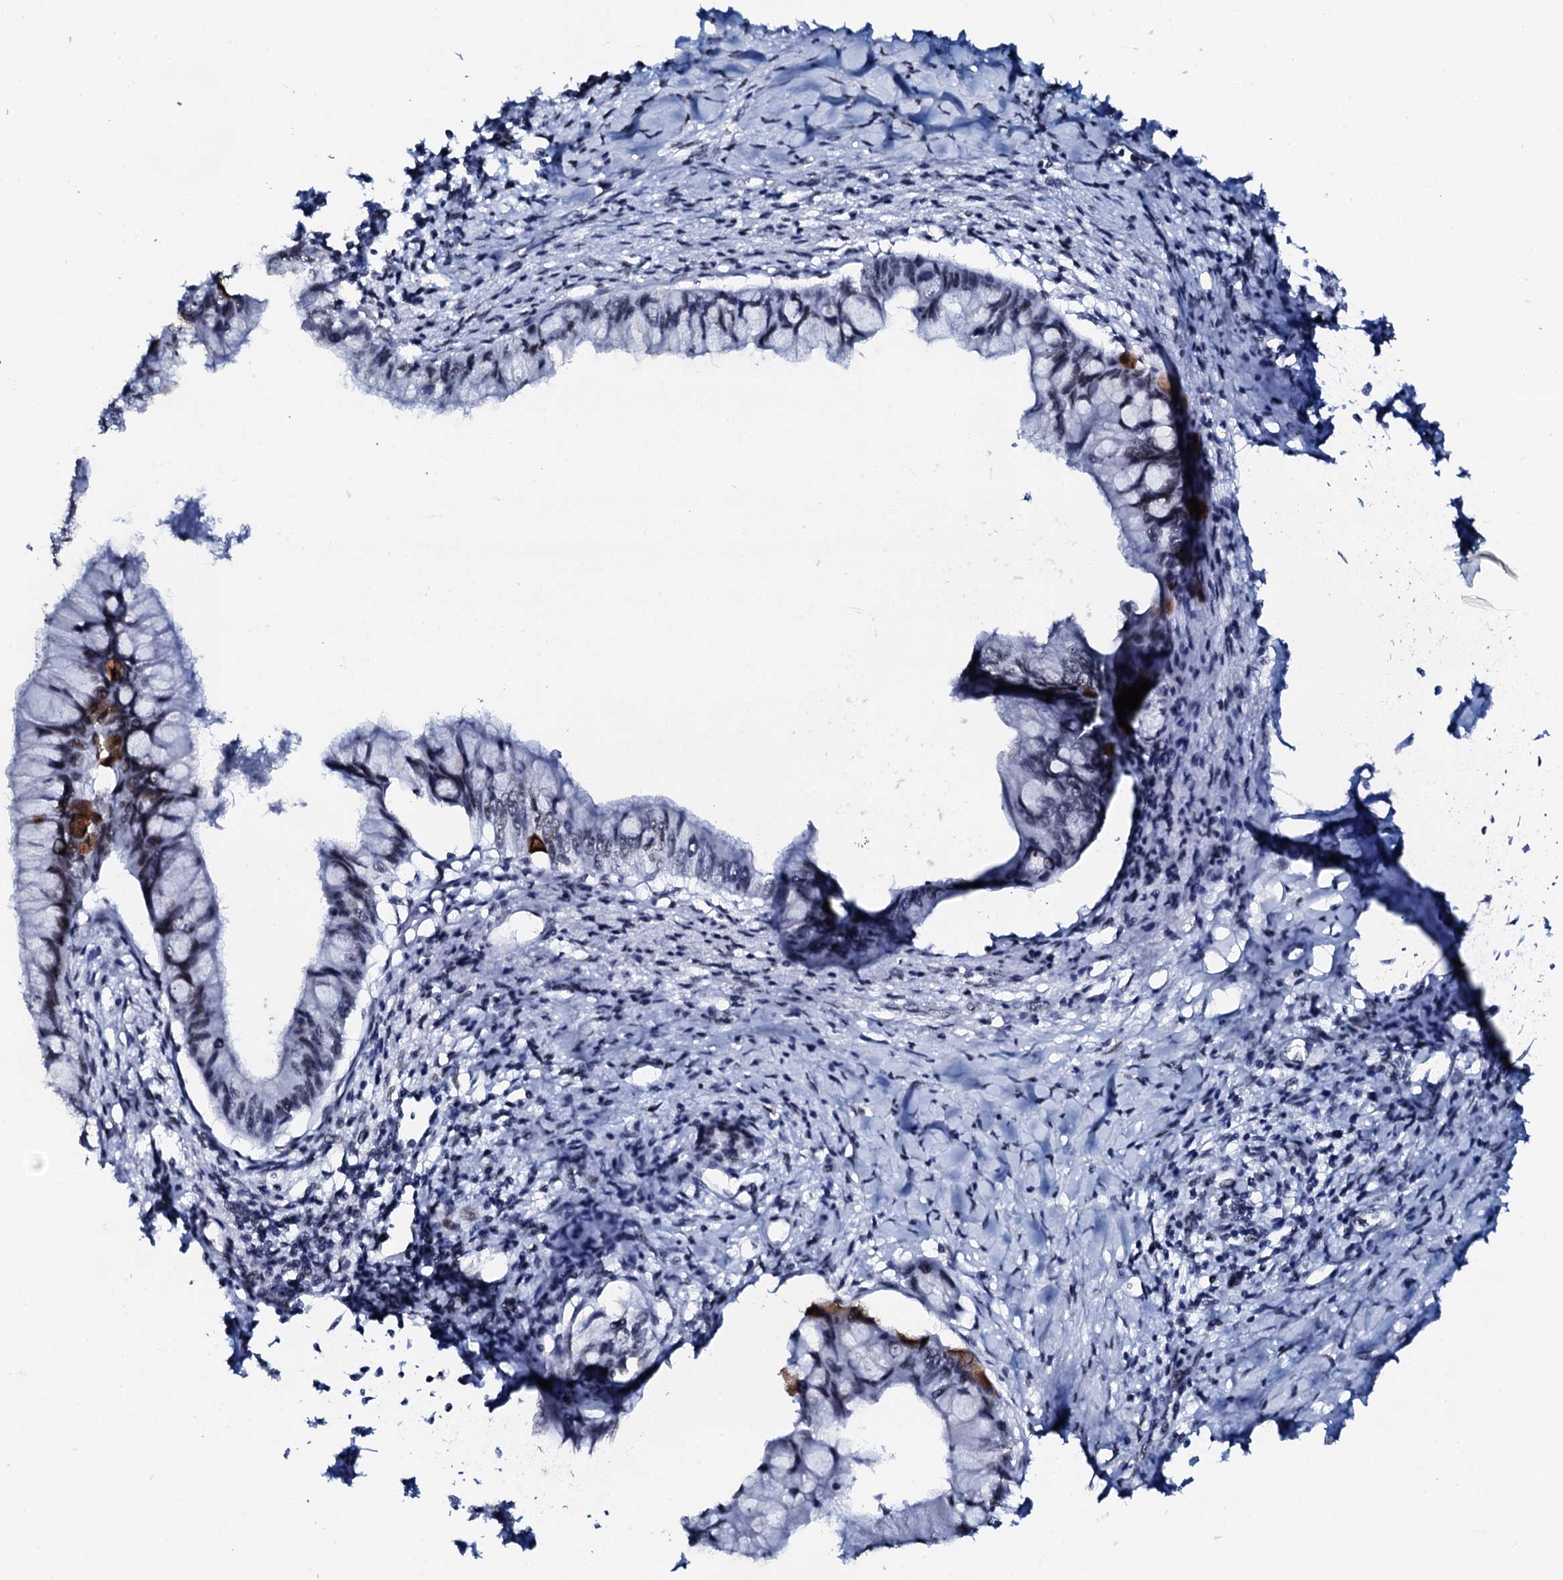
{"staining": {"intensity": "moderate", "quantity": "<25%", "location": "nuclear"}, "tissue": "pancreatic cancer", "cell_type": "Tumor cells", "image_type": "cancer", "snomed": [{"axis": "morphology", "description": "Adenocarcinoma, NOS"}, {"axis": "topography", "description": "Pancreas"}], "caption": "The image reveals staining of adenocarcinoma (pancreatic), revealing moderate nuclear protein staining (brown color) within tumor cells.", "gene": "NKAPD1", "patient": {"sex": "male", "age": 48}}